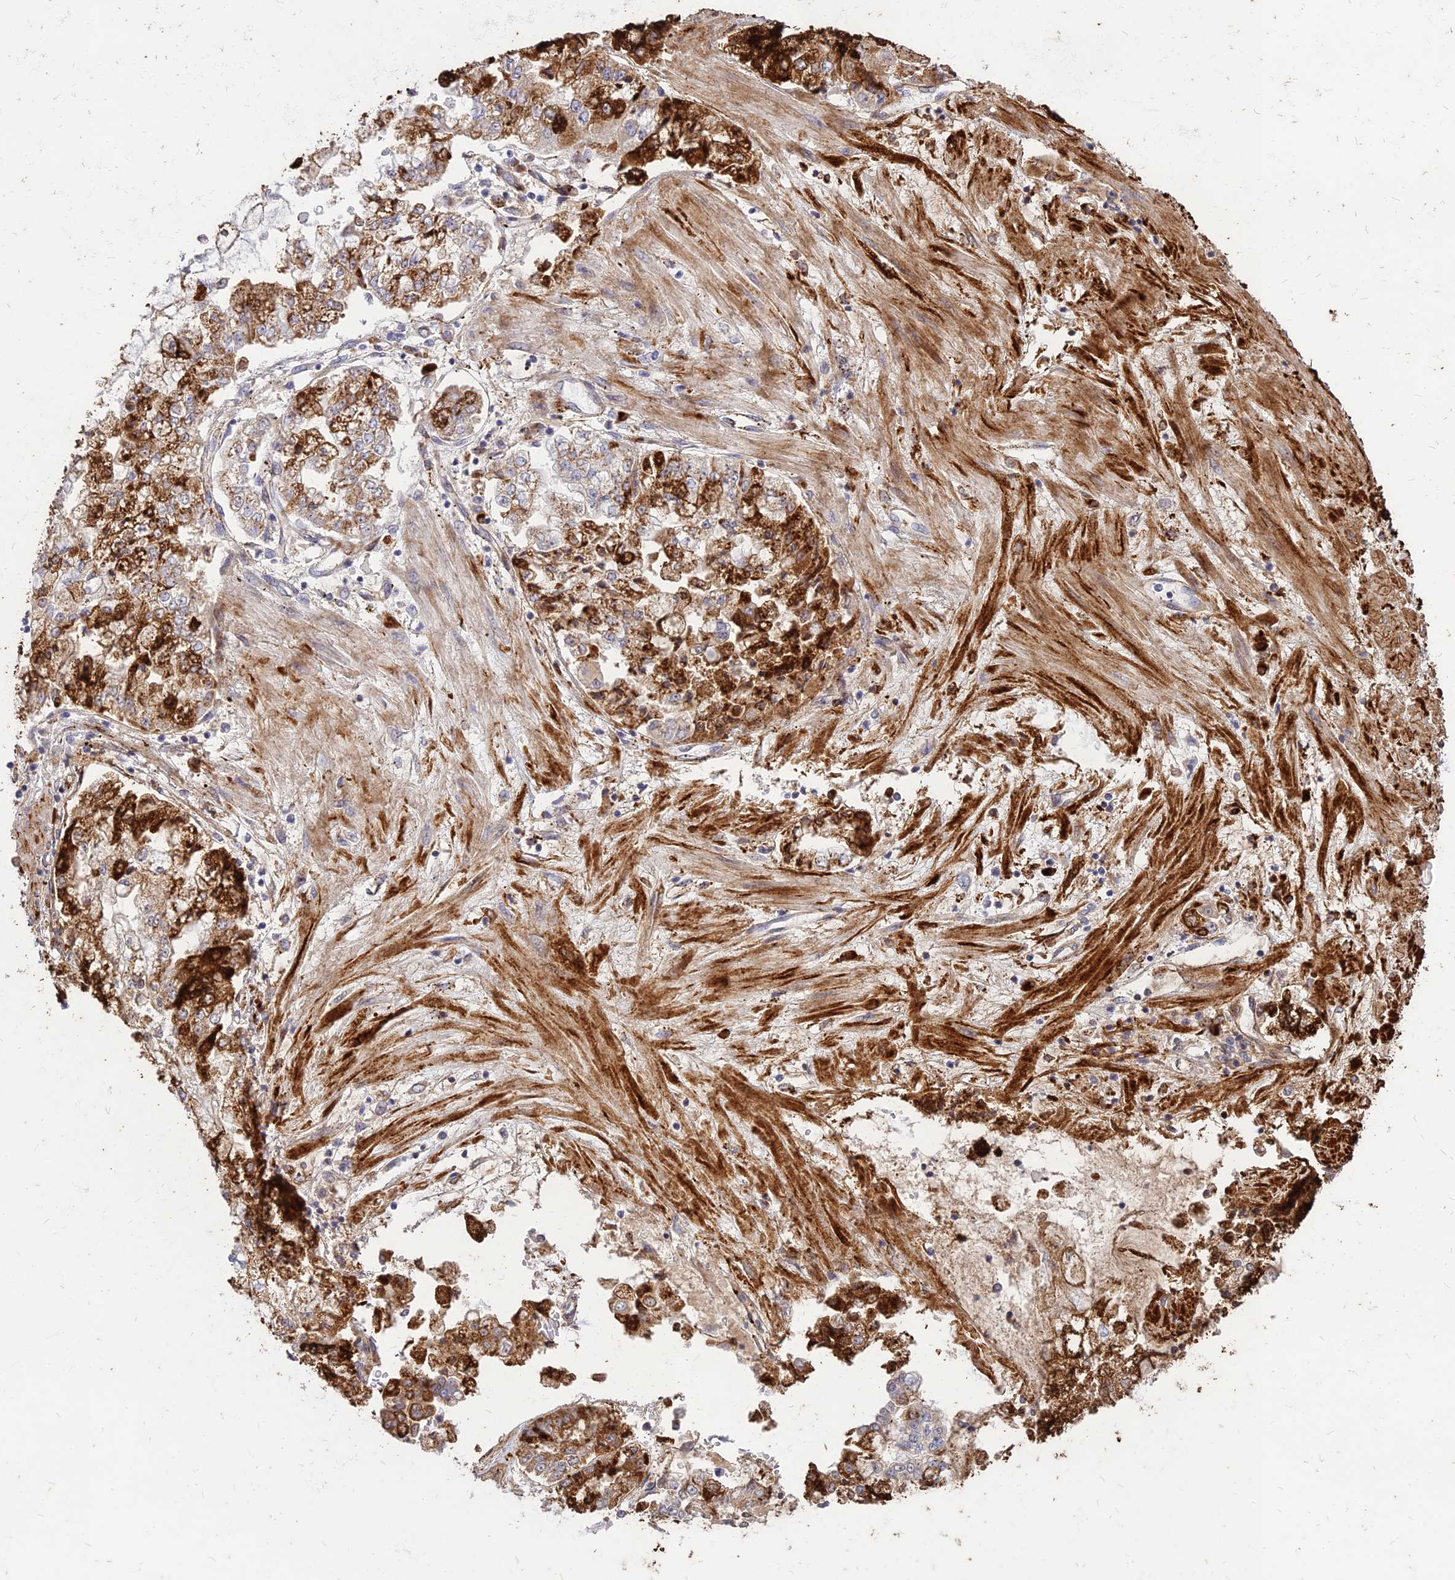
{"staining": {"intensity": "strong", "quantity": ">75%", "location": "cytoplasmic/membranous"}, "tissue": "stomach cancer", "cell_type": "Tumor cells", "image_type": "cancer", "snomed": [{"axis": "morphology", "description": "Adenocarcinoma, NOS"}, {"axis": "topography", "description": "Stomach"}], "caption": "Immunohistochemical staining of human stomach cancer (adenocarcinoma) exhibits high levels of strong cytoplasmic/membranous positivity in approximately >75% of tumor cells.", "gene": "ST3GAL6", "patient": {"sex": "male", "age": 76}}